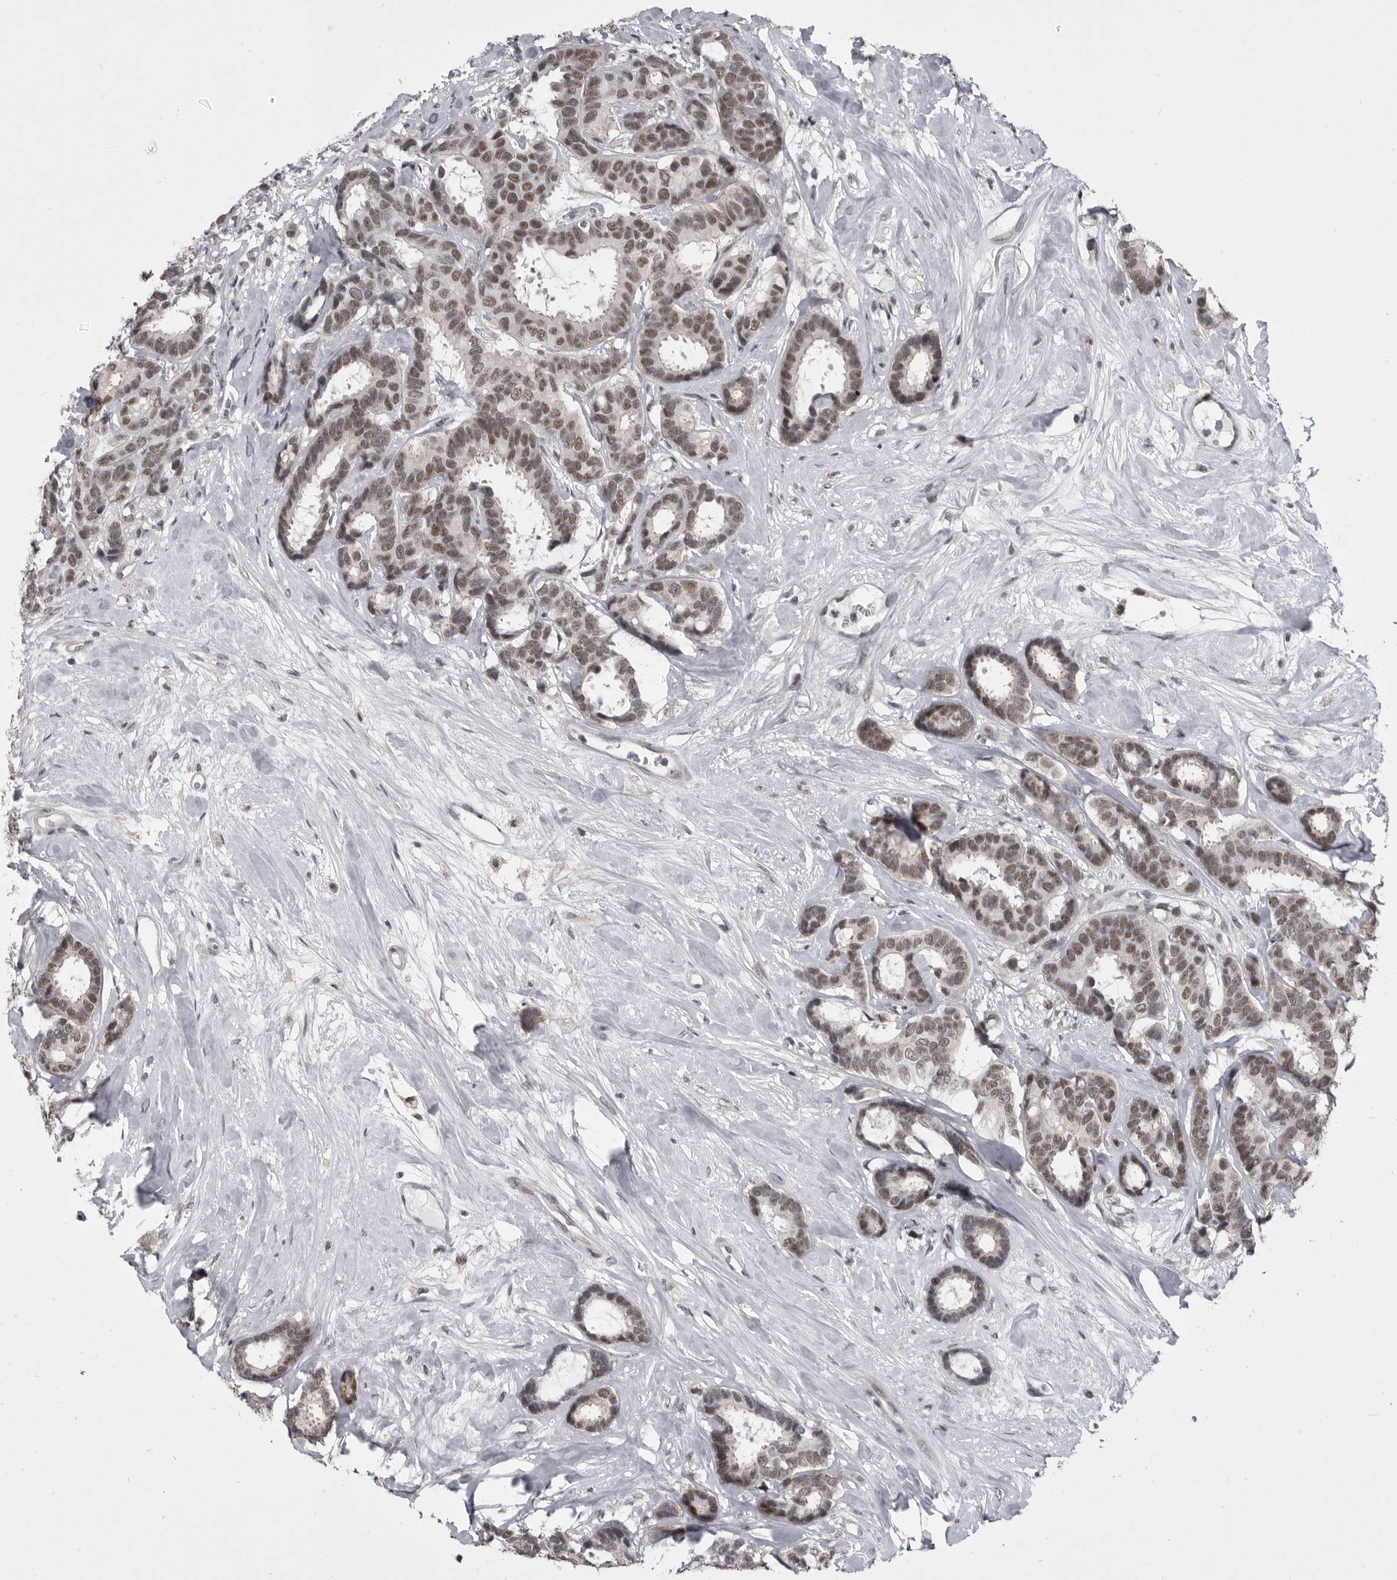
{"staining": {"intensity": "weak", "quantity": ">75%", "location": "nuclear"}, "tissue": "breast cancer", "cell_type": "Tumor cells", "image_type": "cancer", "snomed": [{"axis": "morphology", "description": "Duct carcinoma"}, {"axis": "topography", "description": "Breast"}], "caption": "DAB (3,3'-diaminobenzidine) immunohistochemical staining of human breast cancer (intraductal carcinoma) displays weak nuclear protein positivity in approximately >75% of tumor cells.", "gene": "PRPF3", "patient": {"sex": "female", "age": 87}}